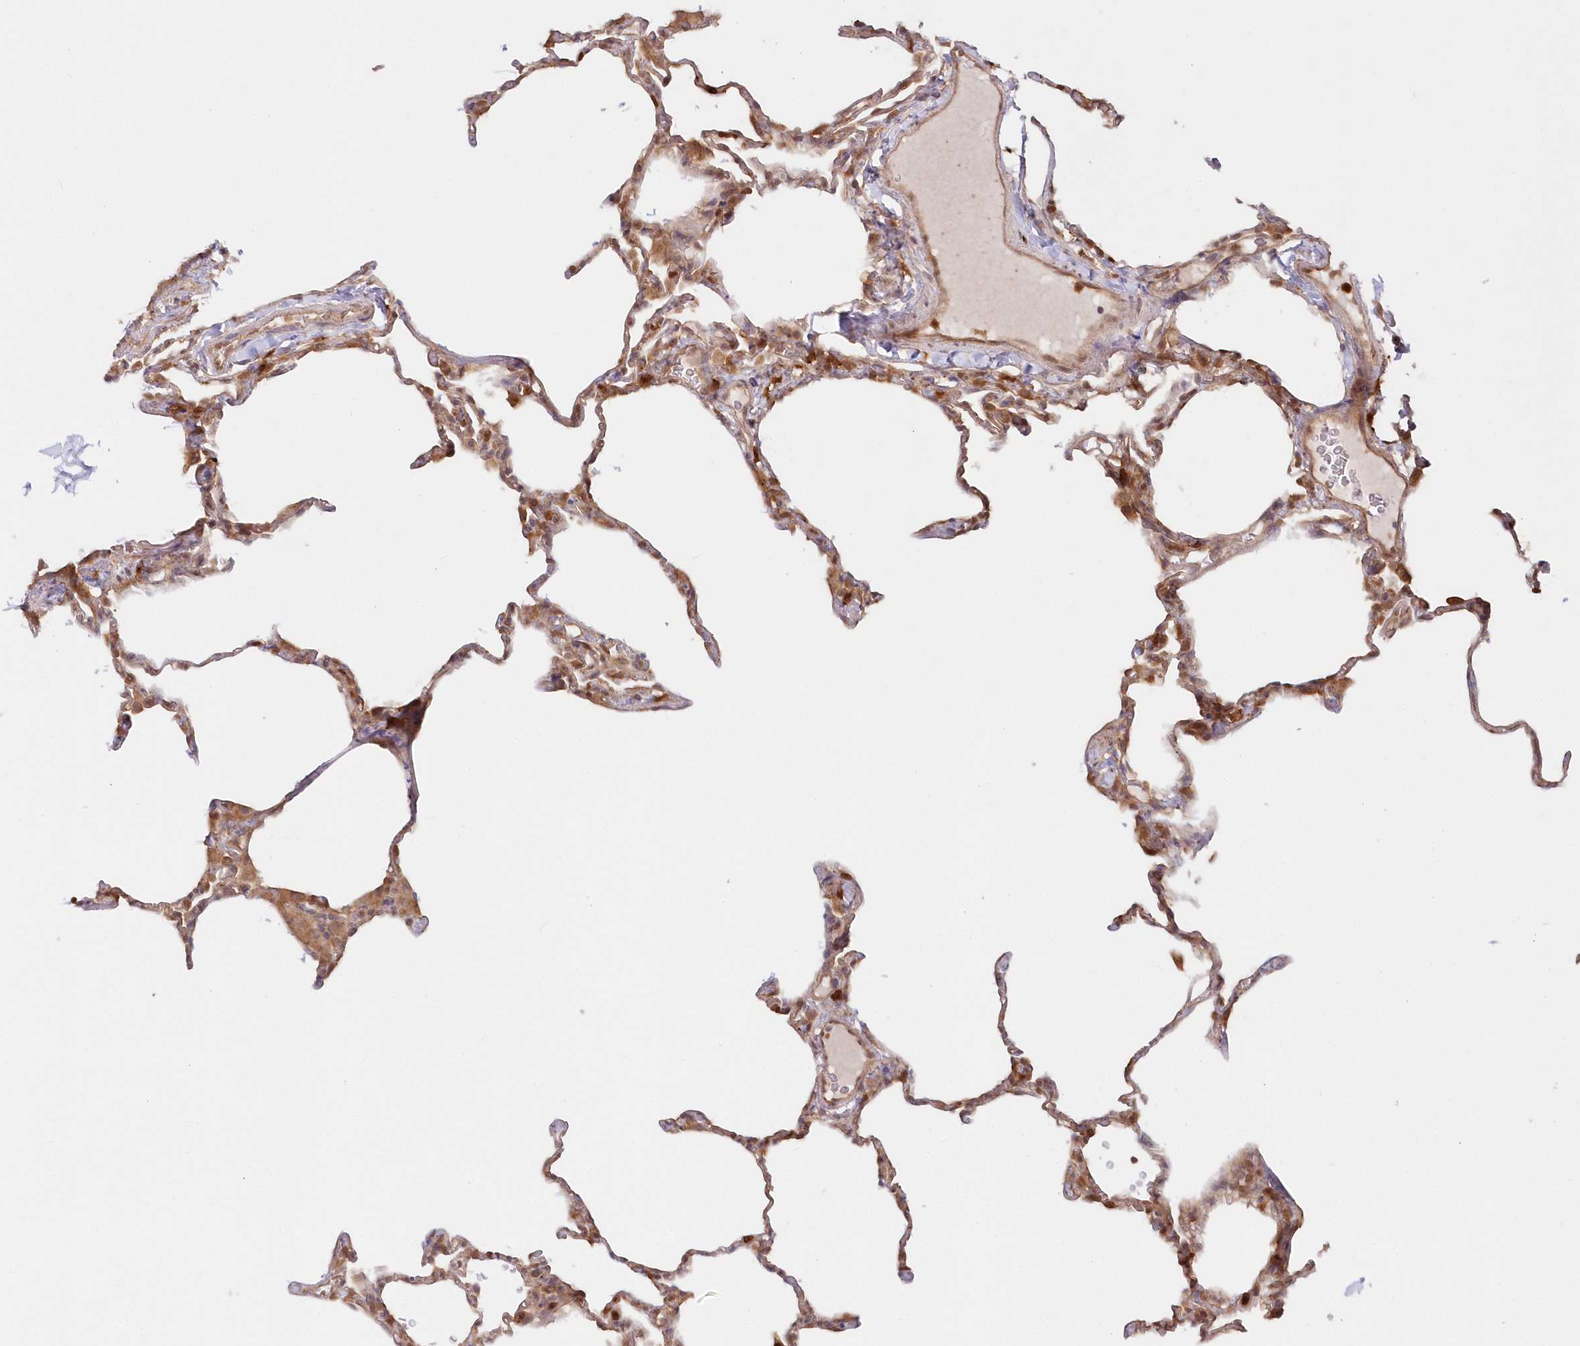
{"staining": {"intensity": "moderate", "quantity": "25%-75%", "location": "cytoplasmic/membranous"}, "tissue": "lung", "cell_type": "Alveolar cells", "image_type": "normal", "snomed": [{"axis": "morphology", "description": "Normal tissue, NOS"}, {"axis": "topography", "description": "Lung"}], "caption": "Brown immunohistochemical staining in benign human lung exhibits moderate cytoplasmic/membranous positivity in approximately 25%-75% of alveolar cells. Ihc stains the protein in brown and the nuclei are stained blue.", "gene": "GBE1", "patient": {"sex": "male", "age": 20}}